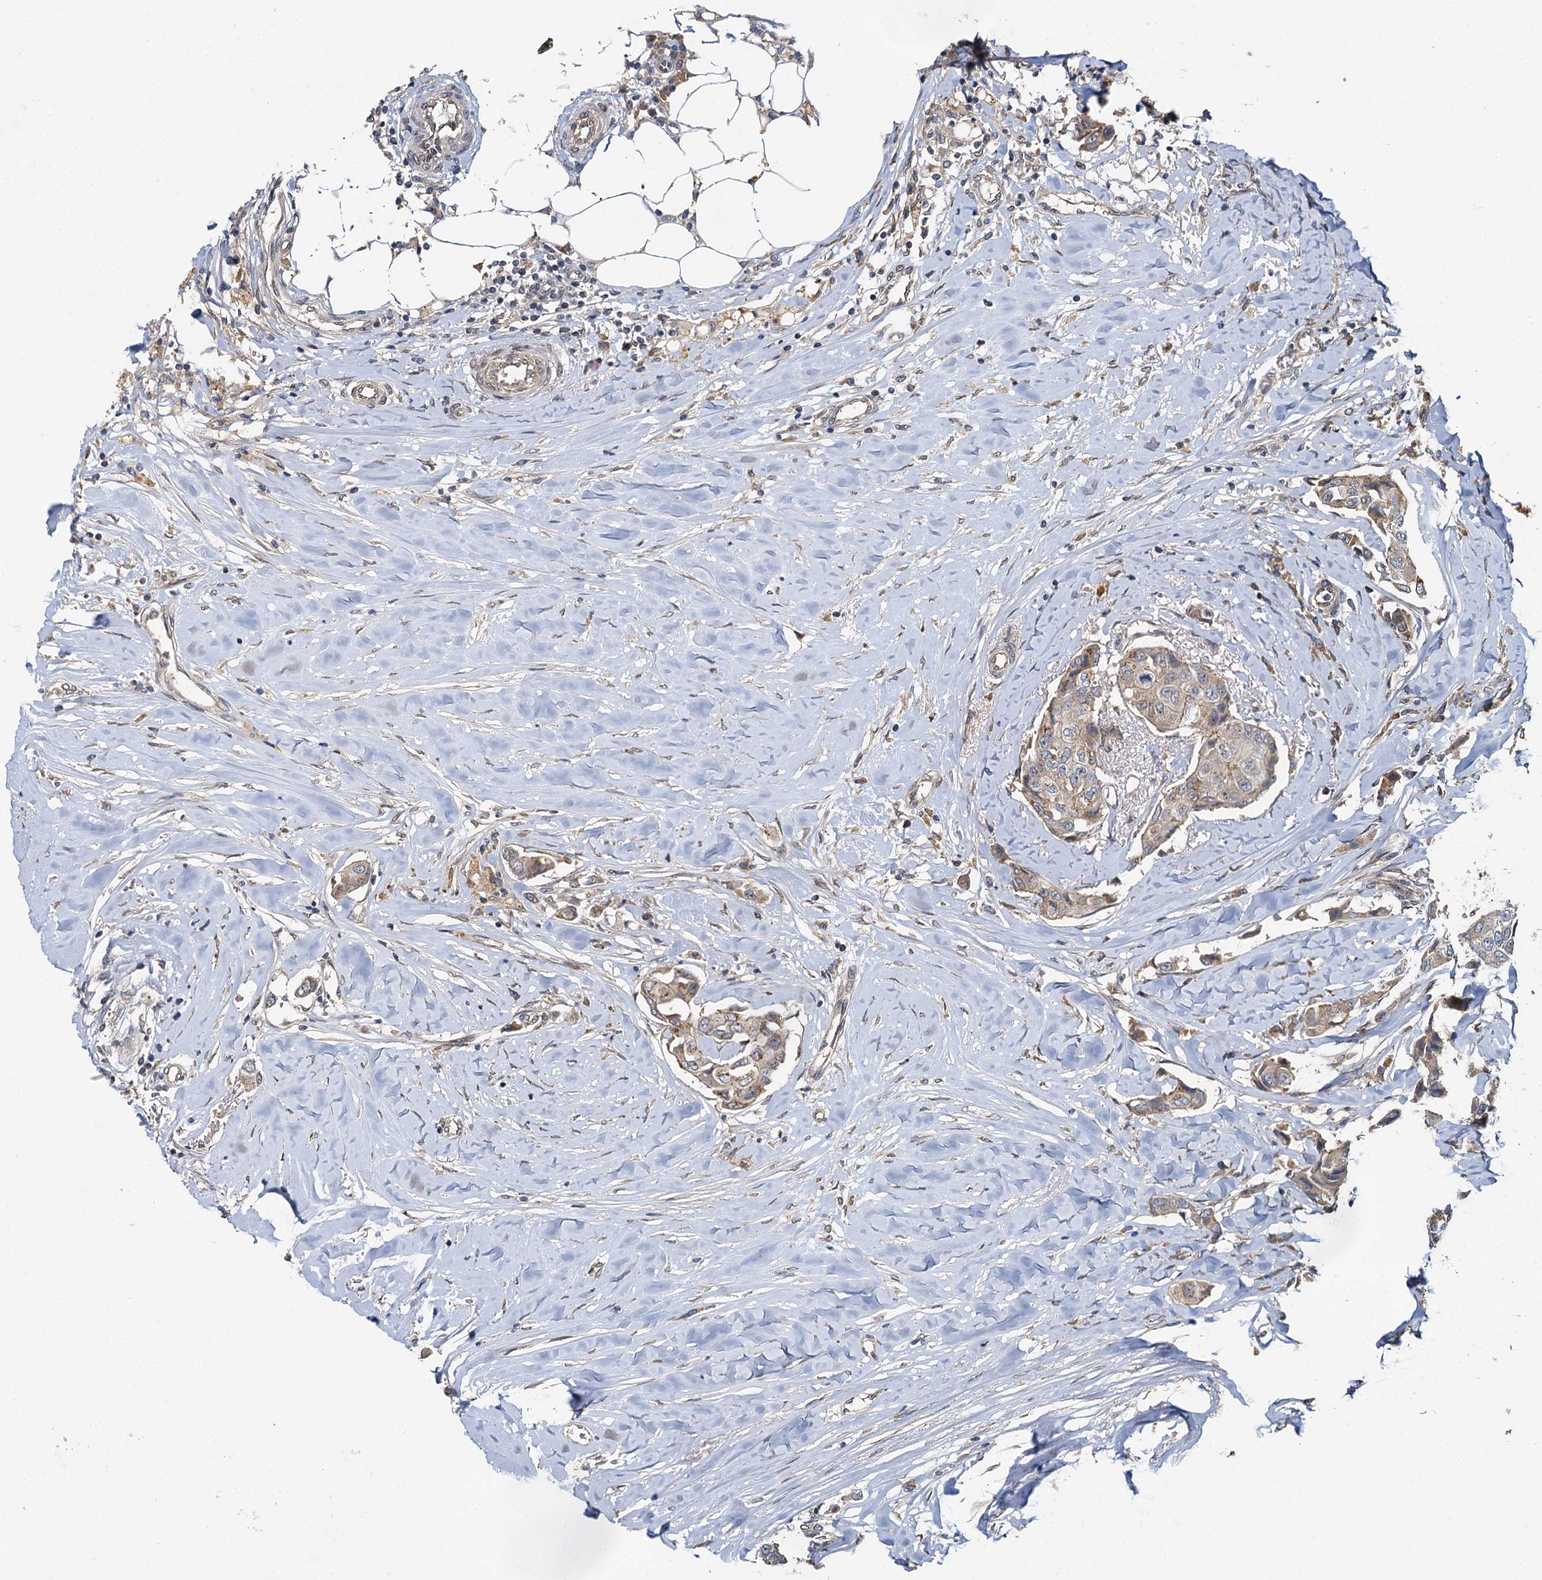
{"staining": {"intensity": "weak", "quantity": "25%-75%", "location": "cytoplasmic/membranous"}, "tissue": "breast cancer", "cell_type": "Tumor cells", "image_type": "cancer", "snomed": [{"axis": "morphology", "description": "Duct carcinoma"}, {"axis": "topography", "description": "Breast"}], "caption": "DAB (3,3'-diaminobenzidine) immunohistochemical staining of human breast cancer (intraductal carcinoma) exhibits weak cytoplasmic/membranous protein expression in approximately 25%-75% of tumor cells. The staining was performed using DAB (3,3'-diaminobenzidine) to visualize the protein expression in brown, while the nuclei were stained in blue with hematoxylin (Magnification: 20x).", "gene": "ZNF324", "patient": {"sex": "female", "age": 80}}